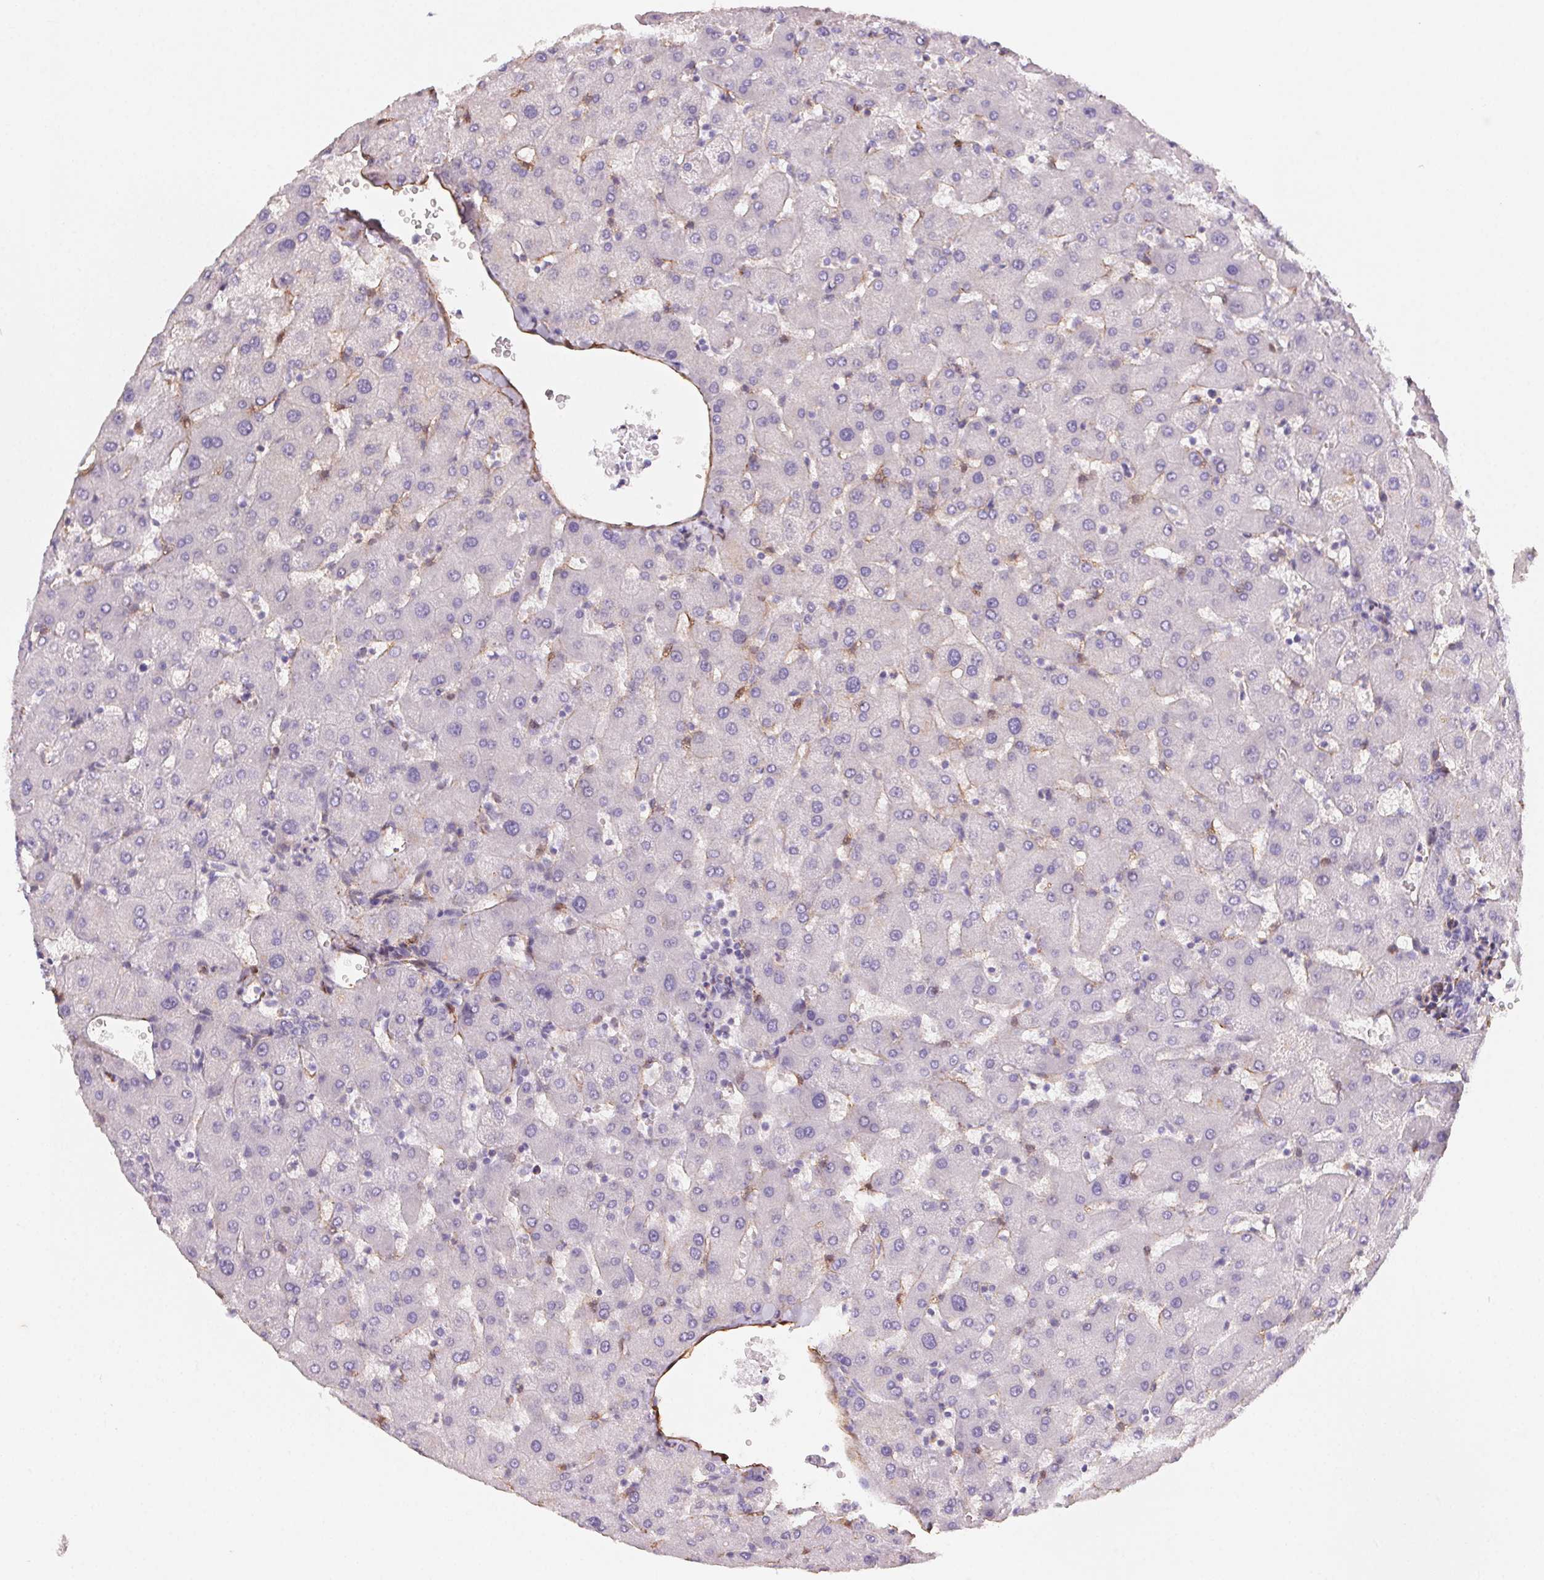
{"staining": {"intensity": "negative", "quantity": "none", "location": "none"}, "tissue": "liver", "cell_type": "Cholangiocytes", "image_type": "normal", "snomed": [{"axis": "morphology", "description": "Normal tissue, NOS"}, {"axis": "topography", "description": "Liver"}], "caption": "An IHC photomicrograph of normal liver is shown. There is no staining in cholangiocytes of liver. (DAB (3,3'-diaminobenzidine) IHC, high magnification).", "gene": "GPX8", "patient": {"sex": "female", "age": 63}}